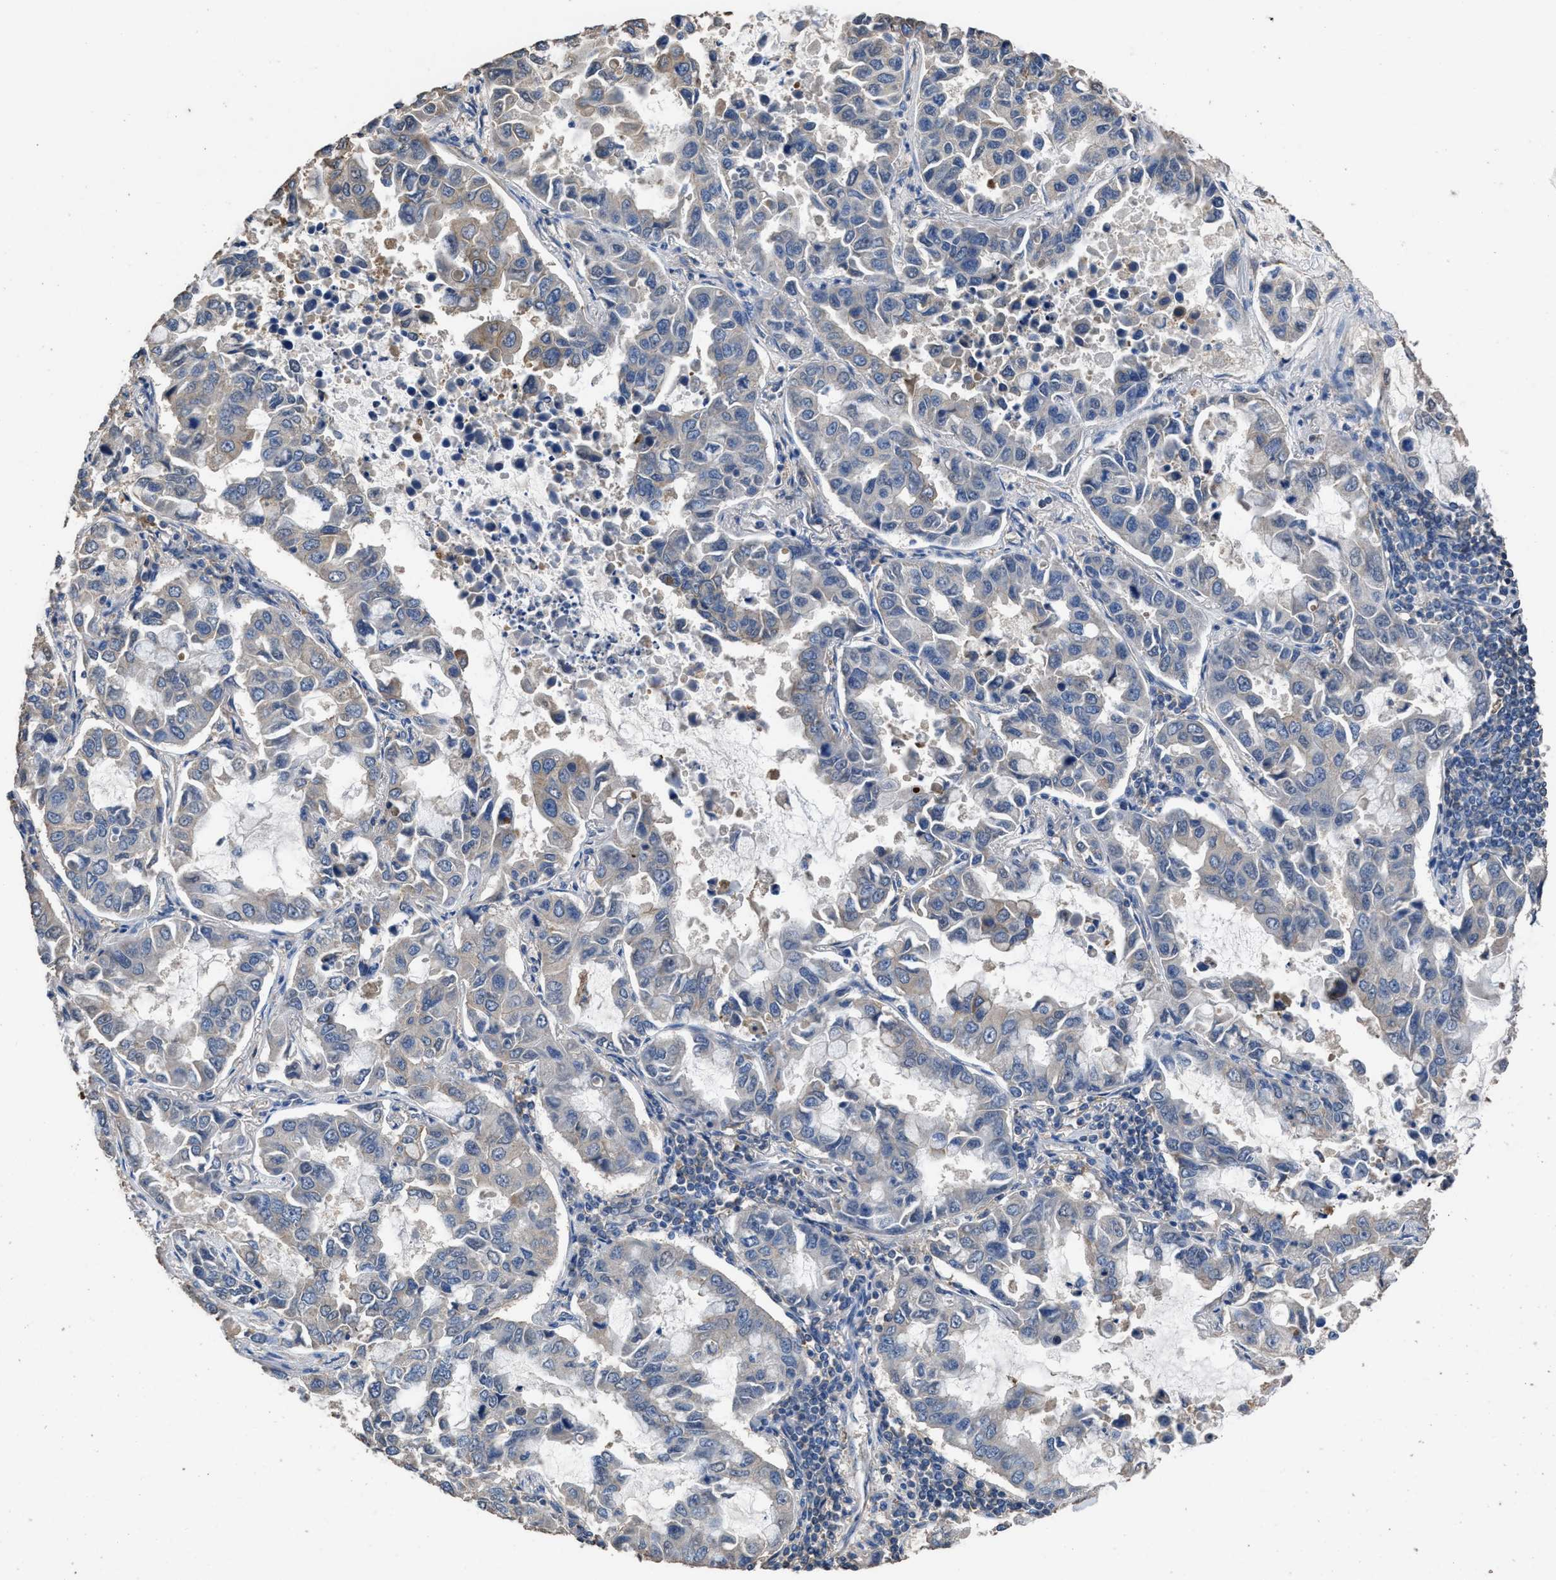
{"staining": {"intensity": "weak", "quantity": "<25%", "location": "cytoplasmic/membranous"}, "tissue": "lung cancer", "cell_type": "Tumor cells", "image_type": "cancer", "snomed": [{"axis": "morphology", "description": "Adenocarcinoma, NOS"}, {"axis": "topography", "description": "Lung"}], "caption": "High power microscopy histopathology image of an immunohistochemistry micrograph of lung cancer, revealing no significant expression in tumor cells.", "gene": "ITSN1", "patient": {"sex": "male", "age": 64}}